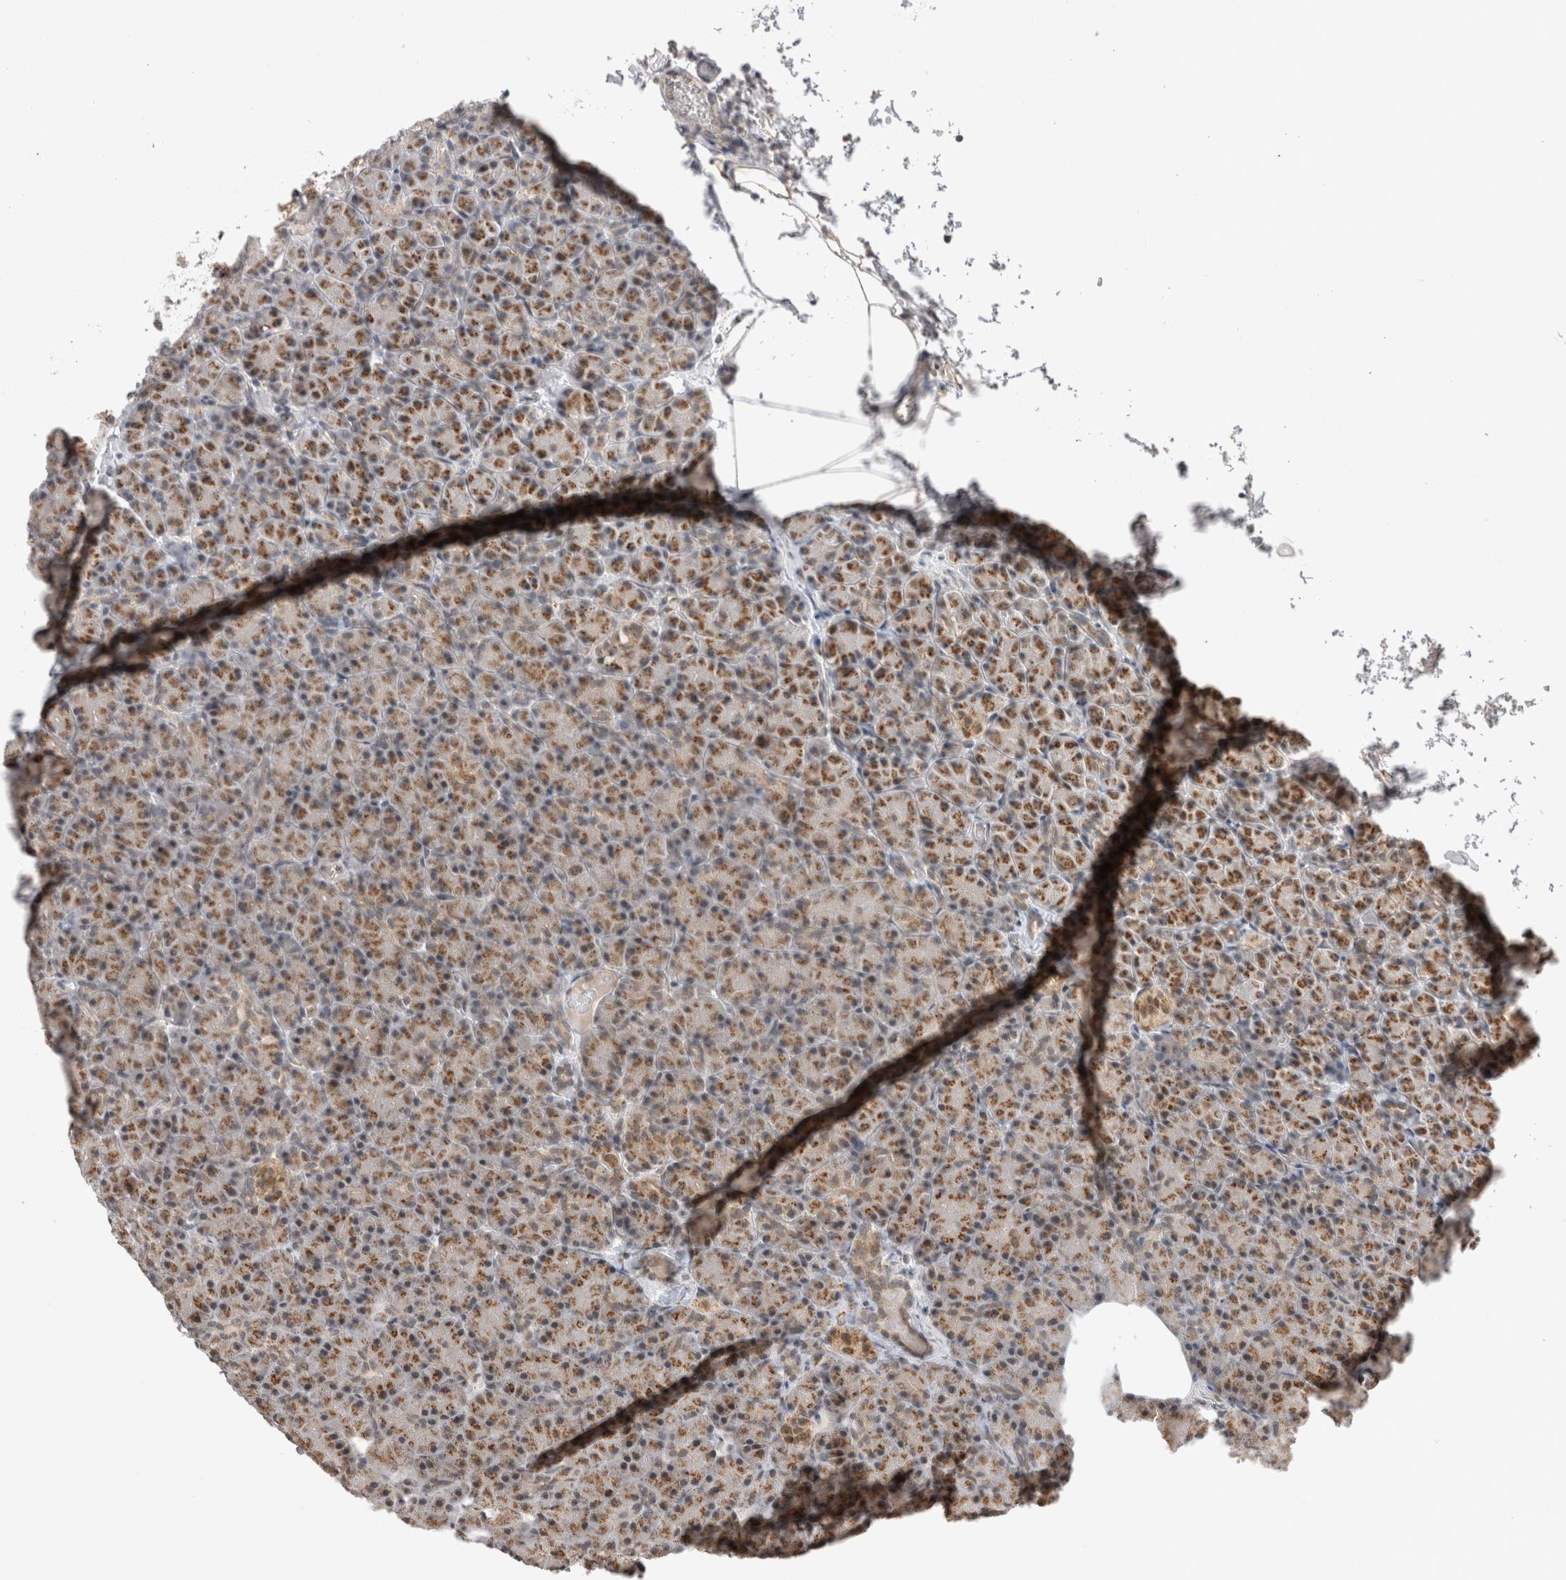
{"staining": {"intensity": "moderate", "quantity": ">75%", "location": "cytoplasmic/membranous"}, "tissue": "pancreas", "cell_type": "Exocrine glandular cells", "image_type": "normal", "snomed": [{"axis": "morphology", "description": "Normal tissue, NOS"}, {"axis": "topography", "description": "Pancreas"}], "caption": "DAB immunohistochemical staining of normal human pancreas exhibits moderate cytoplasmic/membranous protein positivity in about >75% of exocrine glandular cells. Using DAB (brown) and hematoxylin (blue) stains, captured at high magnification using brightfield microscopy.", "gene": "TMEM65", "patient": {"sex": "female", "age": 43}}